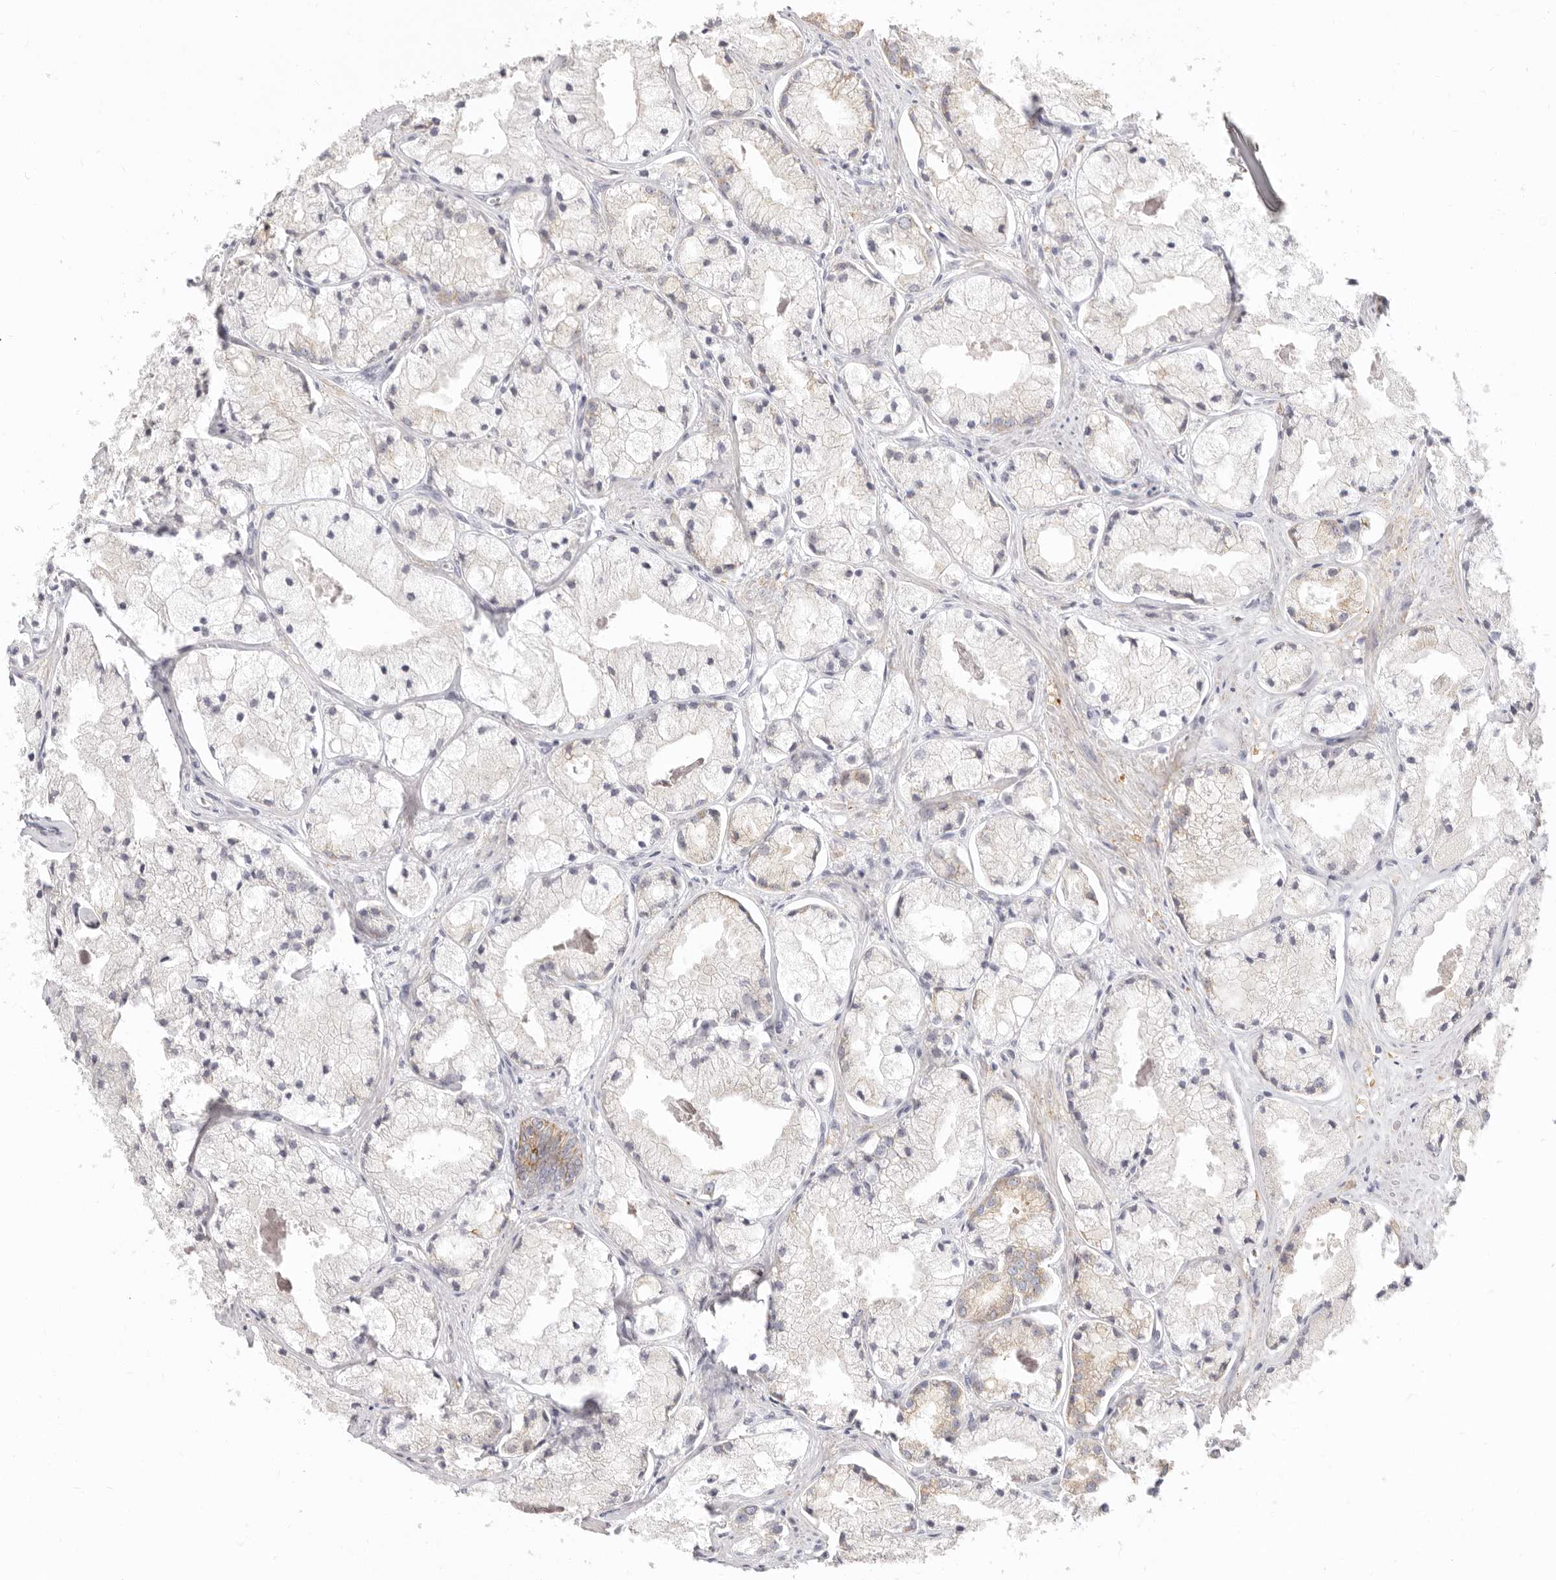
{"staining": {"intensity": "negative", "quantity": "none", "location": "none"}, "tissue": "prostate cancer", "cell_type": "Tumor cells", "image_type": "cancer", "snomed": [{"axis": "morphology", "description": "Adenocarcinoma, High grade"}, {"axis": "topography", "description": "Prostate"}], "caption": "IHC image of neoplastic tissue: human prostate cancer (adenocarcinoma (high-grade)) stained with DAB (3,3'-diaminobenzidine) reveals no significant protein staining in tumor cells.", "gene": "NIBAN1", "patient": {"sex": "male", "age": 50}}